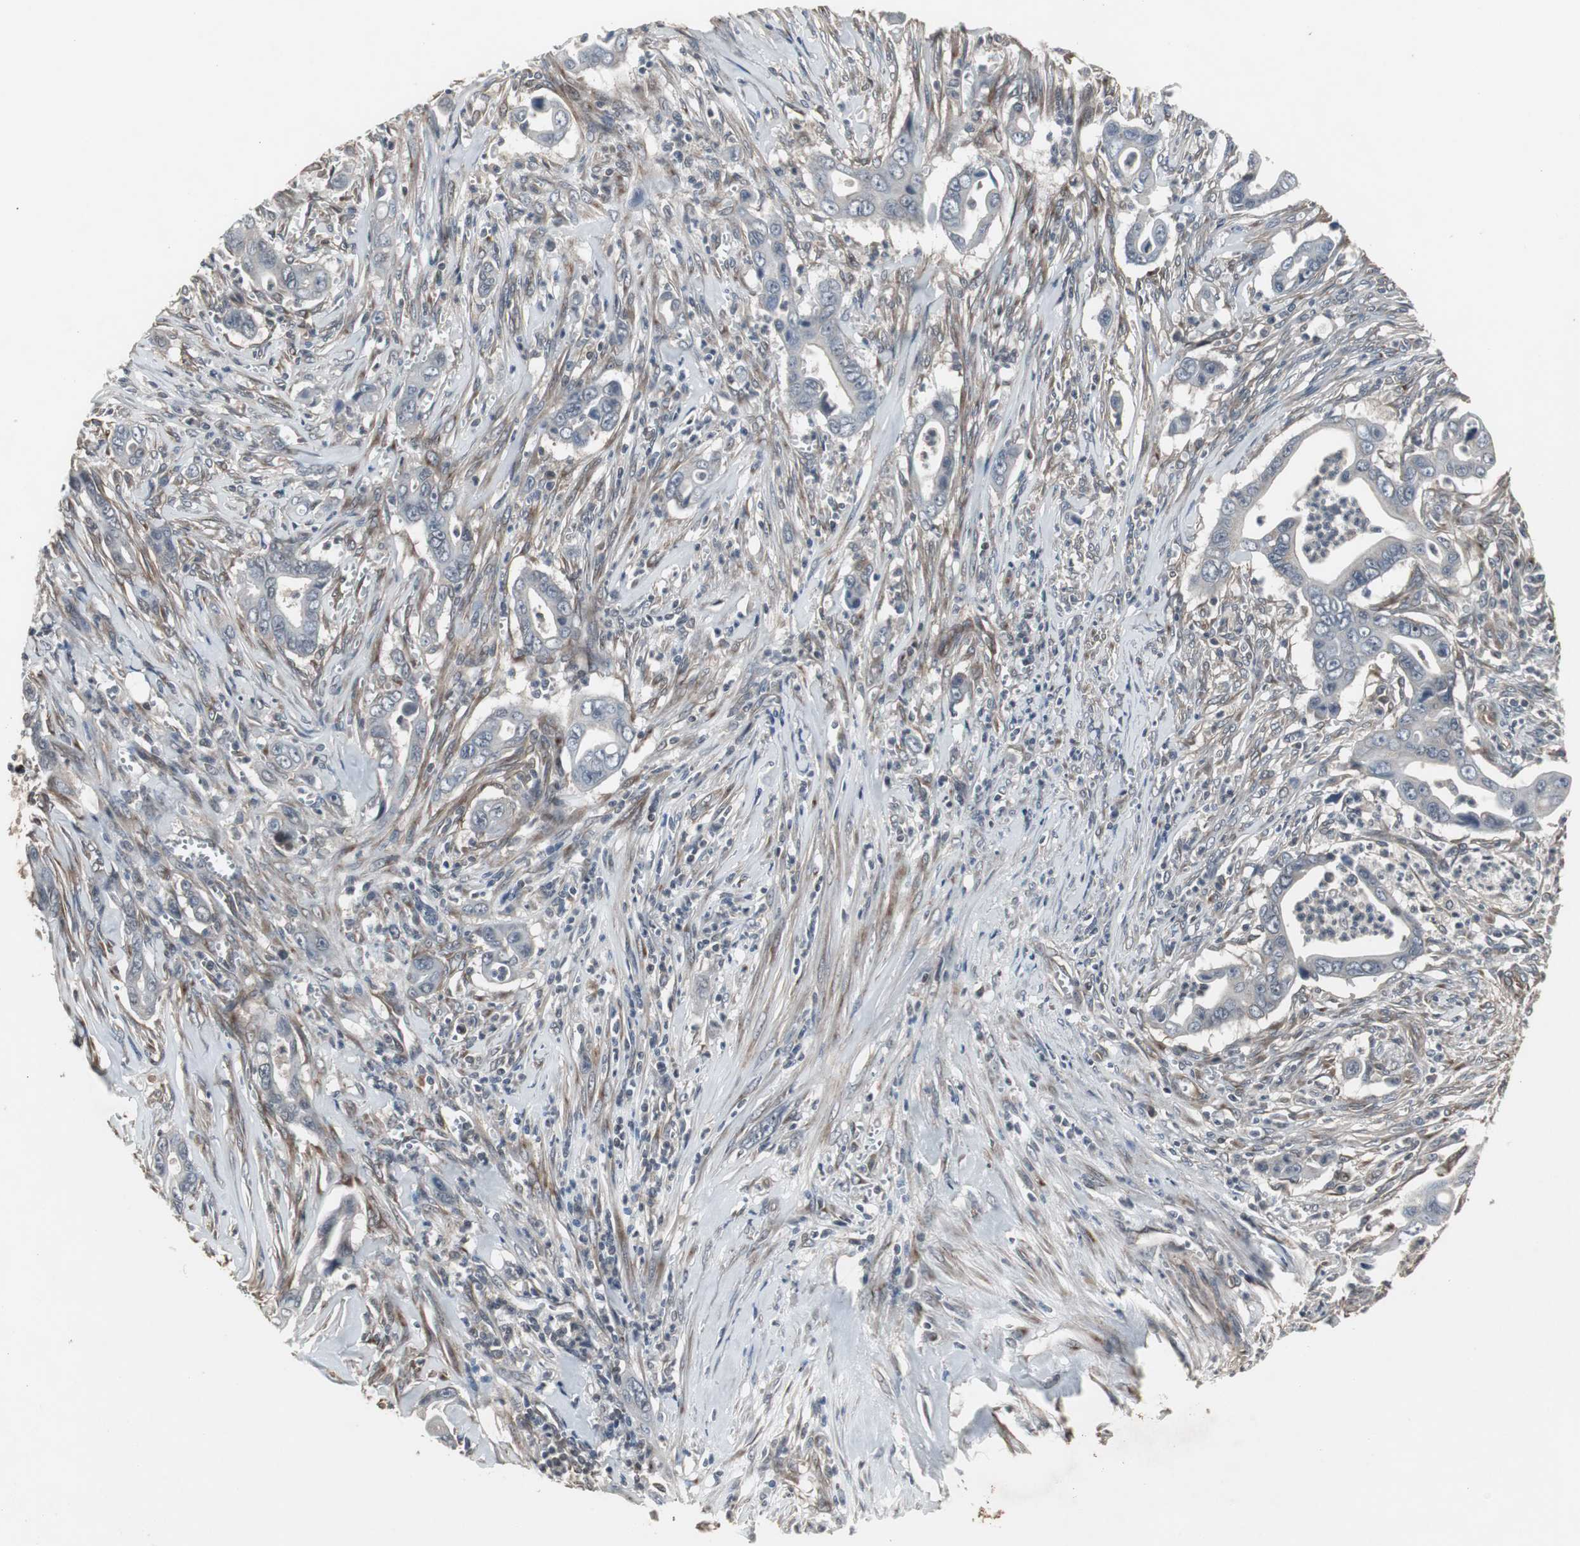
{"staining": {"intensity": "negative", "quantity": "none", "location": "none"}, "tissue": "pancreatic cancer", "cell_type": "Tumor cells", "image_type": "cancer", "snomed": [{"axis": "morphology", "description": "Adenocarcinoma, NOS"}, {"axis": "topography", "description": "Pancreas"}], "caption": "A high-resolution image shows IHC staining of pancreatic adenocarcinoma, which exhibits no significant positivity in tumor cells.", "gene": "ATP2B2", "patient": {"sex": "male", "age": 59}}